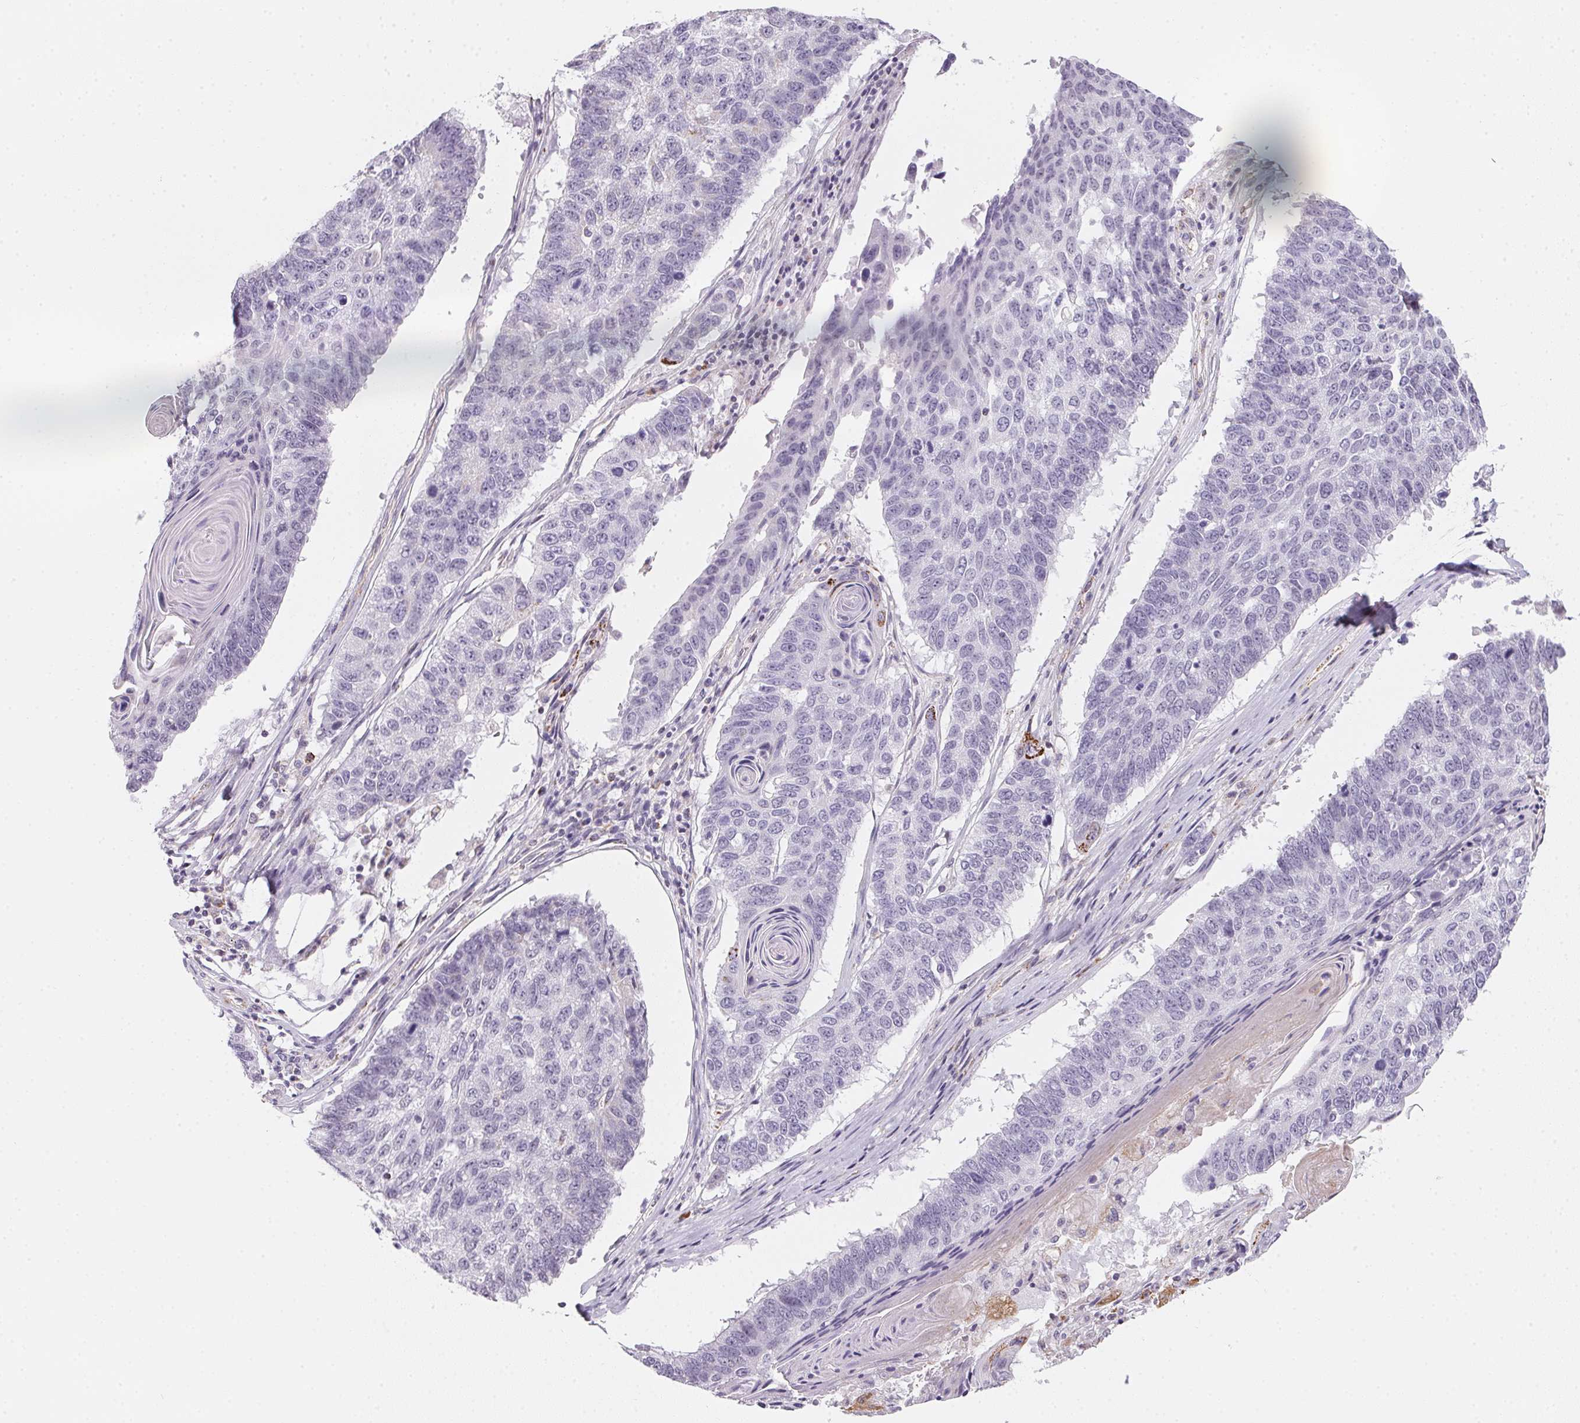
{"staining": {"intensity": "moderate", "quantity": "<25%", "location": "cytoplasmic/membranous"}, "tissue": "lung cancer", "cell_type": "Tumor cells", "image_type": "cancer", "snomed": [{"axis": "morphology", "description": "Squamous cell carcinoma, NOS"}, {"axis": "topography", "description": "Lung"}], "caption": "The histopathology image reveals a brown stain indicating the presence of a protein in the cytoplasmic/membranous of tumor cells in squamous cell carcinoma (lung).", "gene": "GIPC2", "patient": {"sex": "male", "age": 73}}